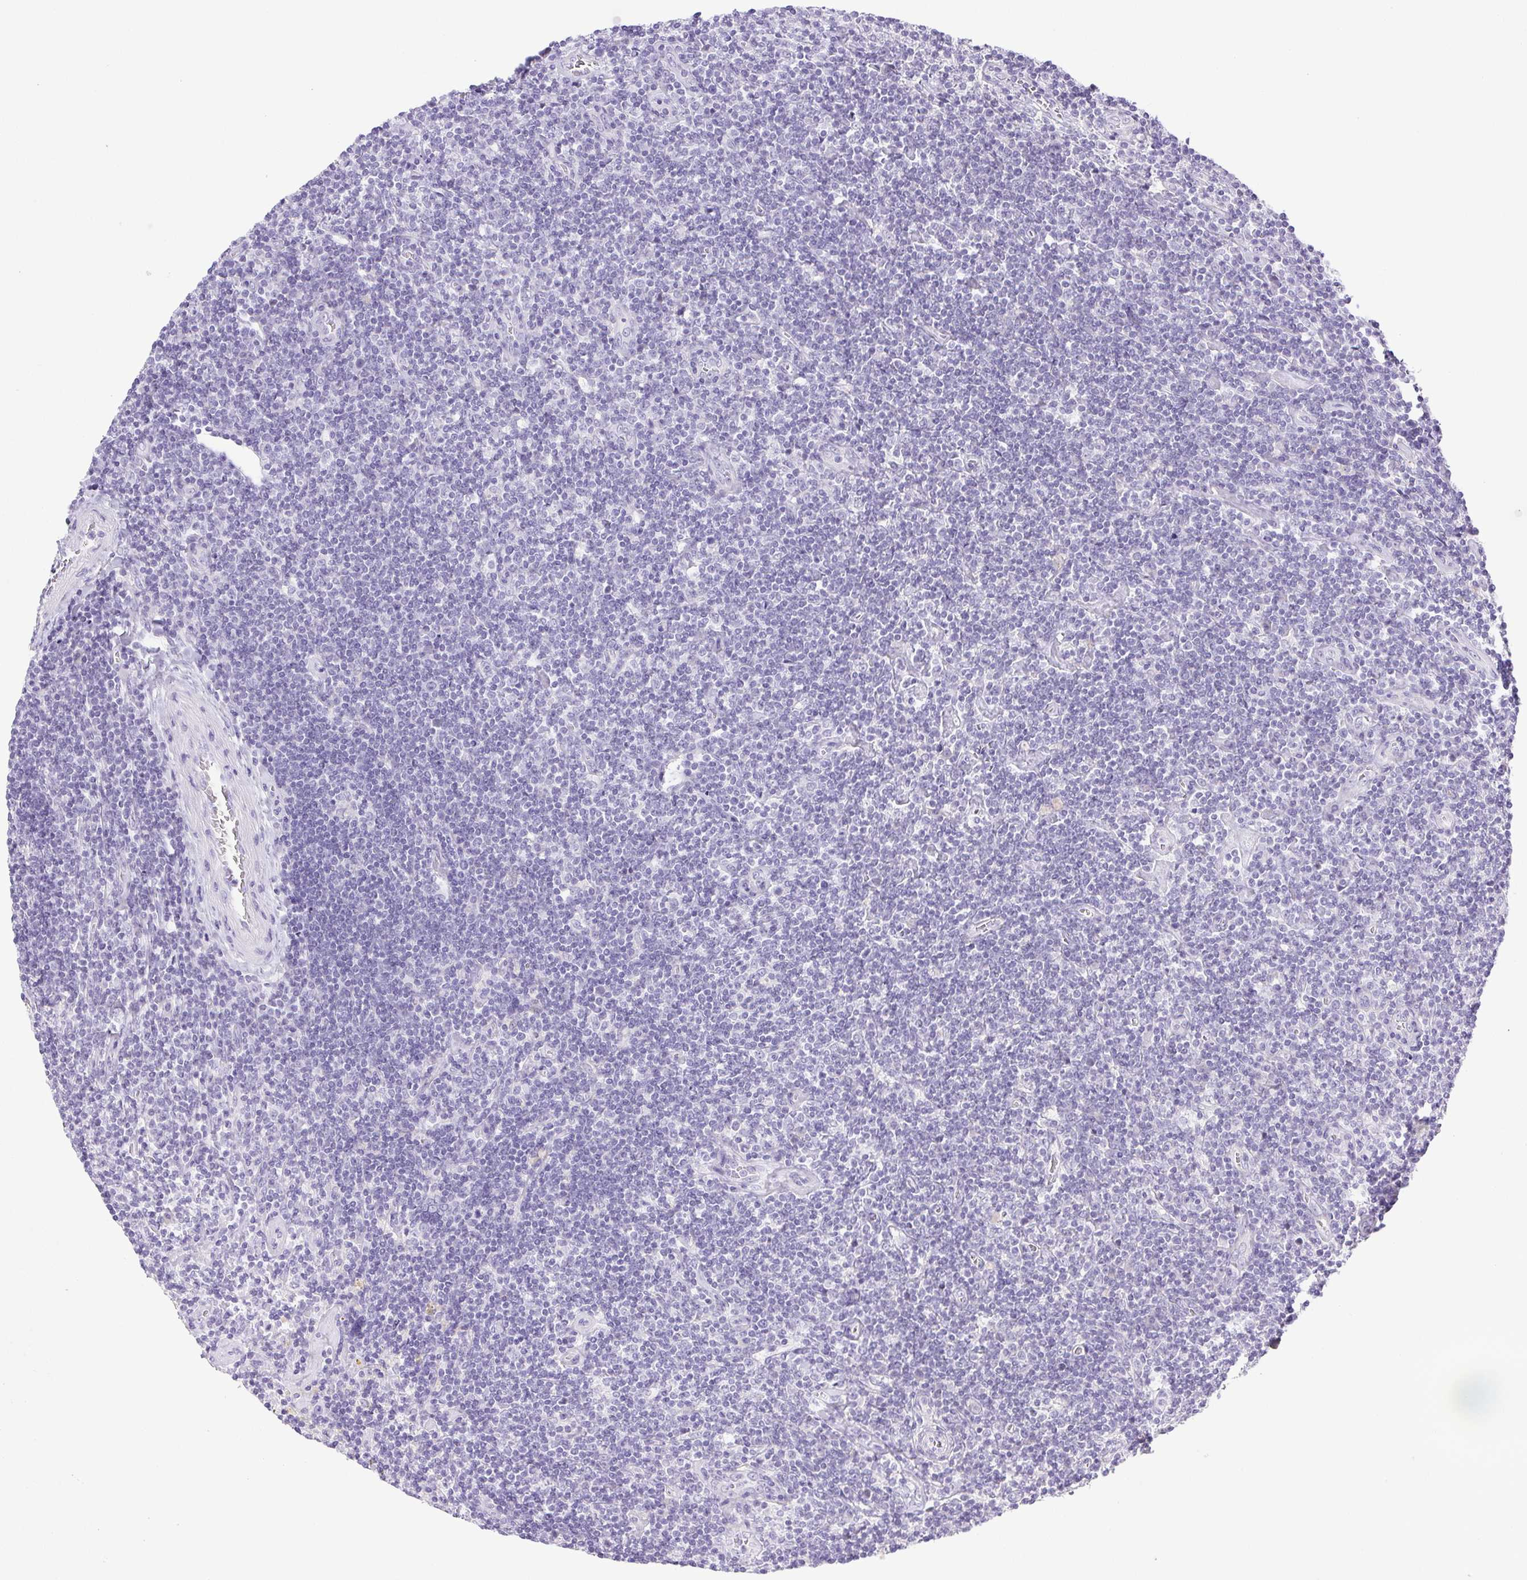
{"staining": {"intensity": "negative", "quantity": "none", "location": "none"}, "tissue": "lymphoma", "cell_type": "Tumor cells", "image_type": "cancer", "snomed": [{"axis": "morphology", "description": "Hodgkin's disease, NOS"}, {"axis": "topography", "description": "Lymph node"}], "caption": "Tumor cells show no significant staining in Hodgkin's disease.", "gene": "PAPPA2", "patient": {"sex": "male", "age": 40}}